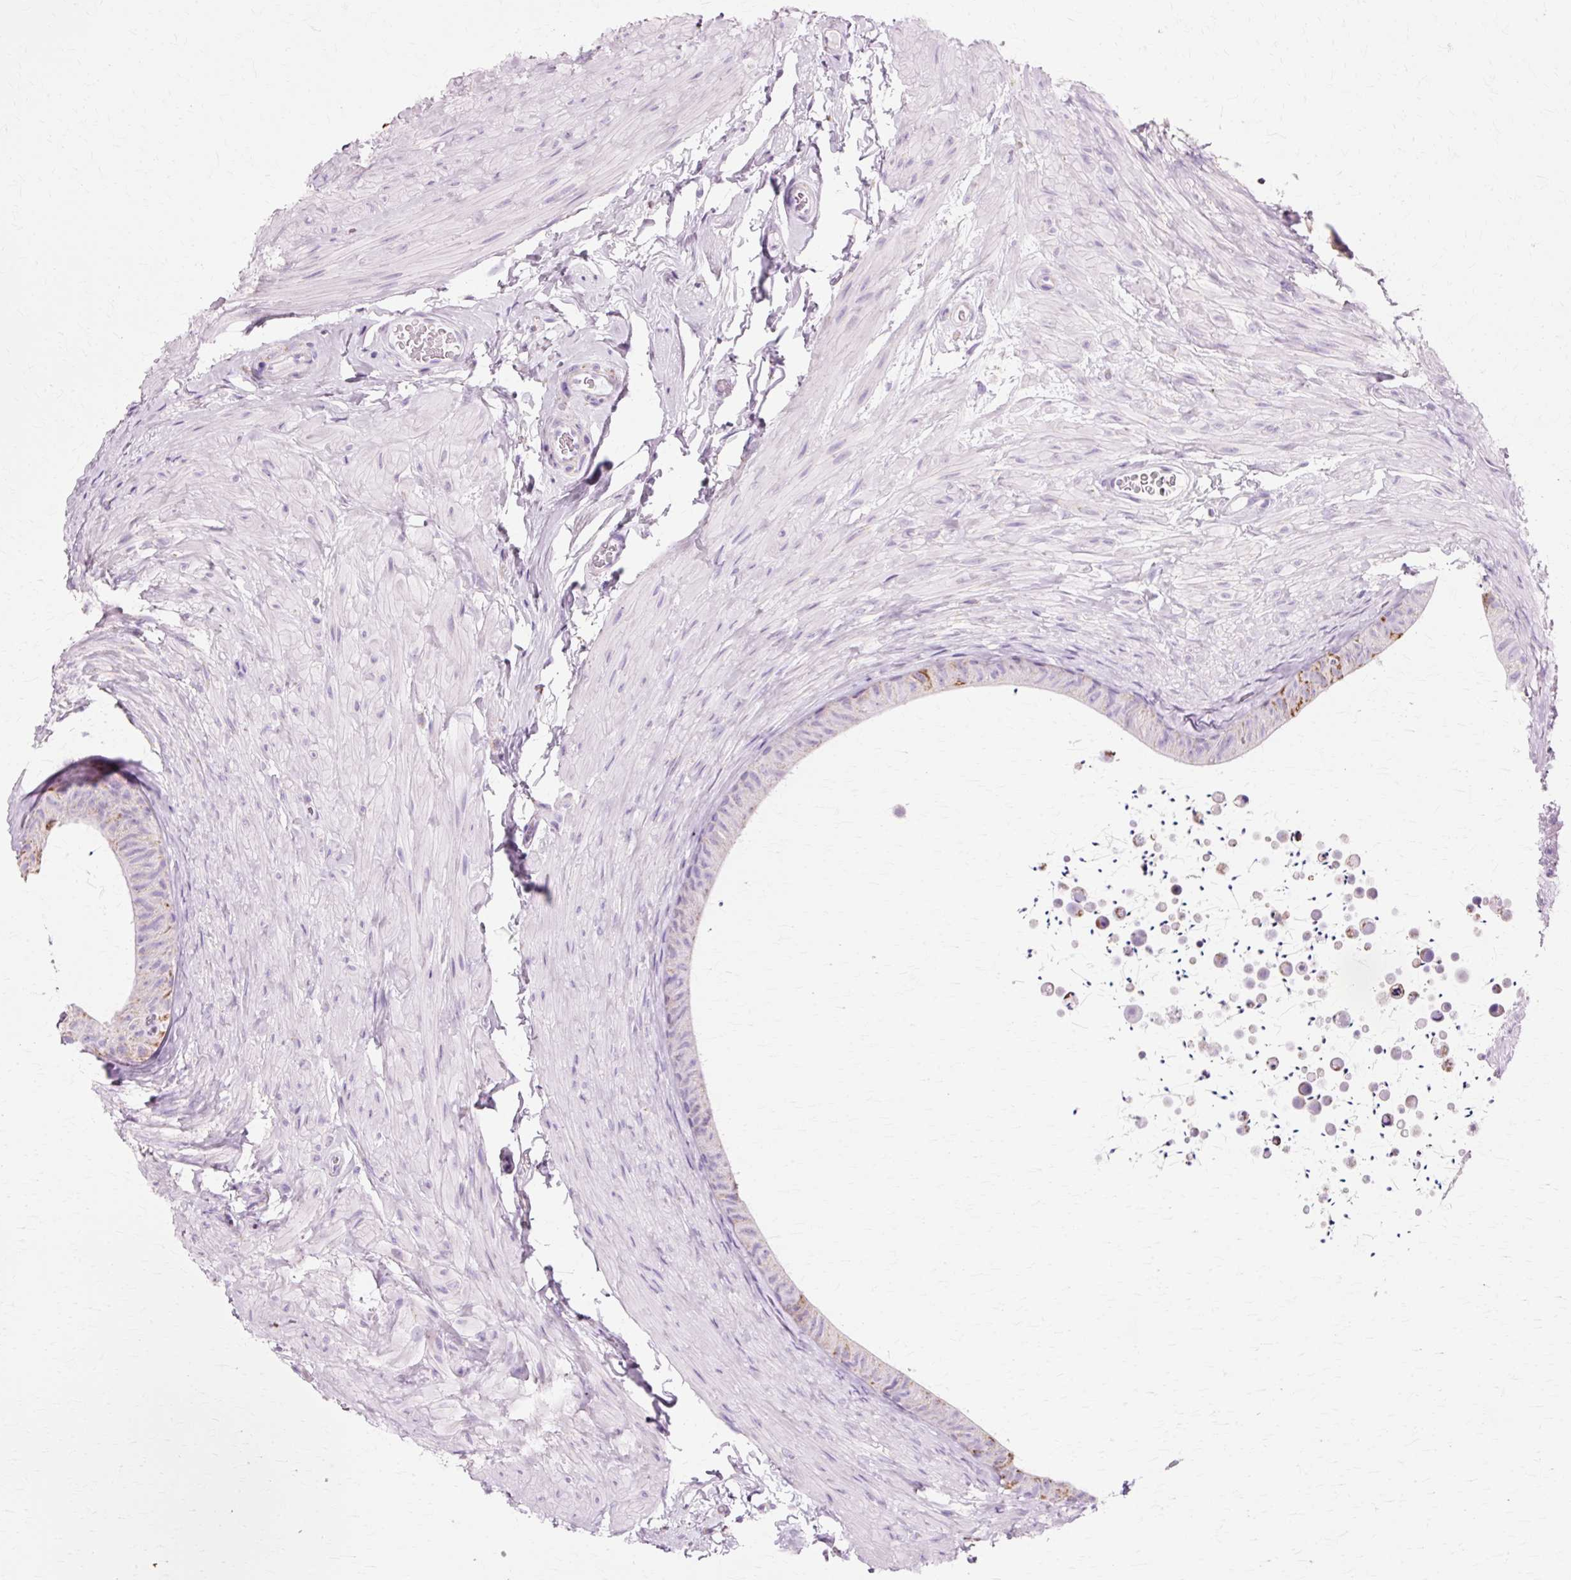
{"staining": {"intensity": "strong", "quantity": "<25%", "location": "cytoplasmic/membranous"}, "tissue": "epididymis", "cell_type": "Glandular cells", "image_type": "normal", "snomed": [{"axis": "morphology", "description": "Normal tissue, NOS"}, {"axis": "topography", "description": "Epididymis, spermatic cord, NOS"}, {"axis": "topography", "description": "Epididymis"}], "caption": "DAB (3,3'-diaminobenzidine) immunohistochemical staining of unremarkable human epididymis exhibits strong cytoplasmic/membranous protein positivity in approximately <25% of glandular cells.", "gene": "ATP5PO", "patient": {"sex": "male", "age": 31}}